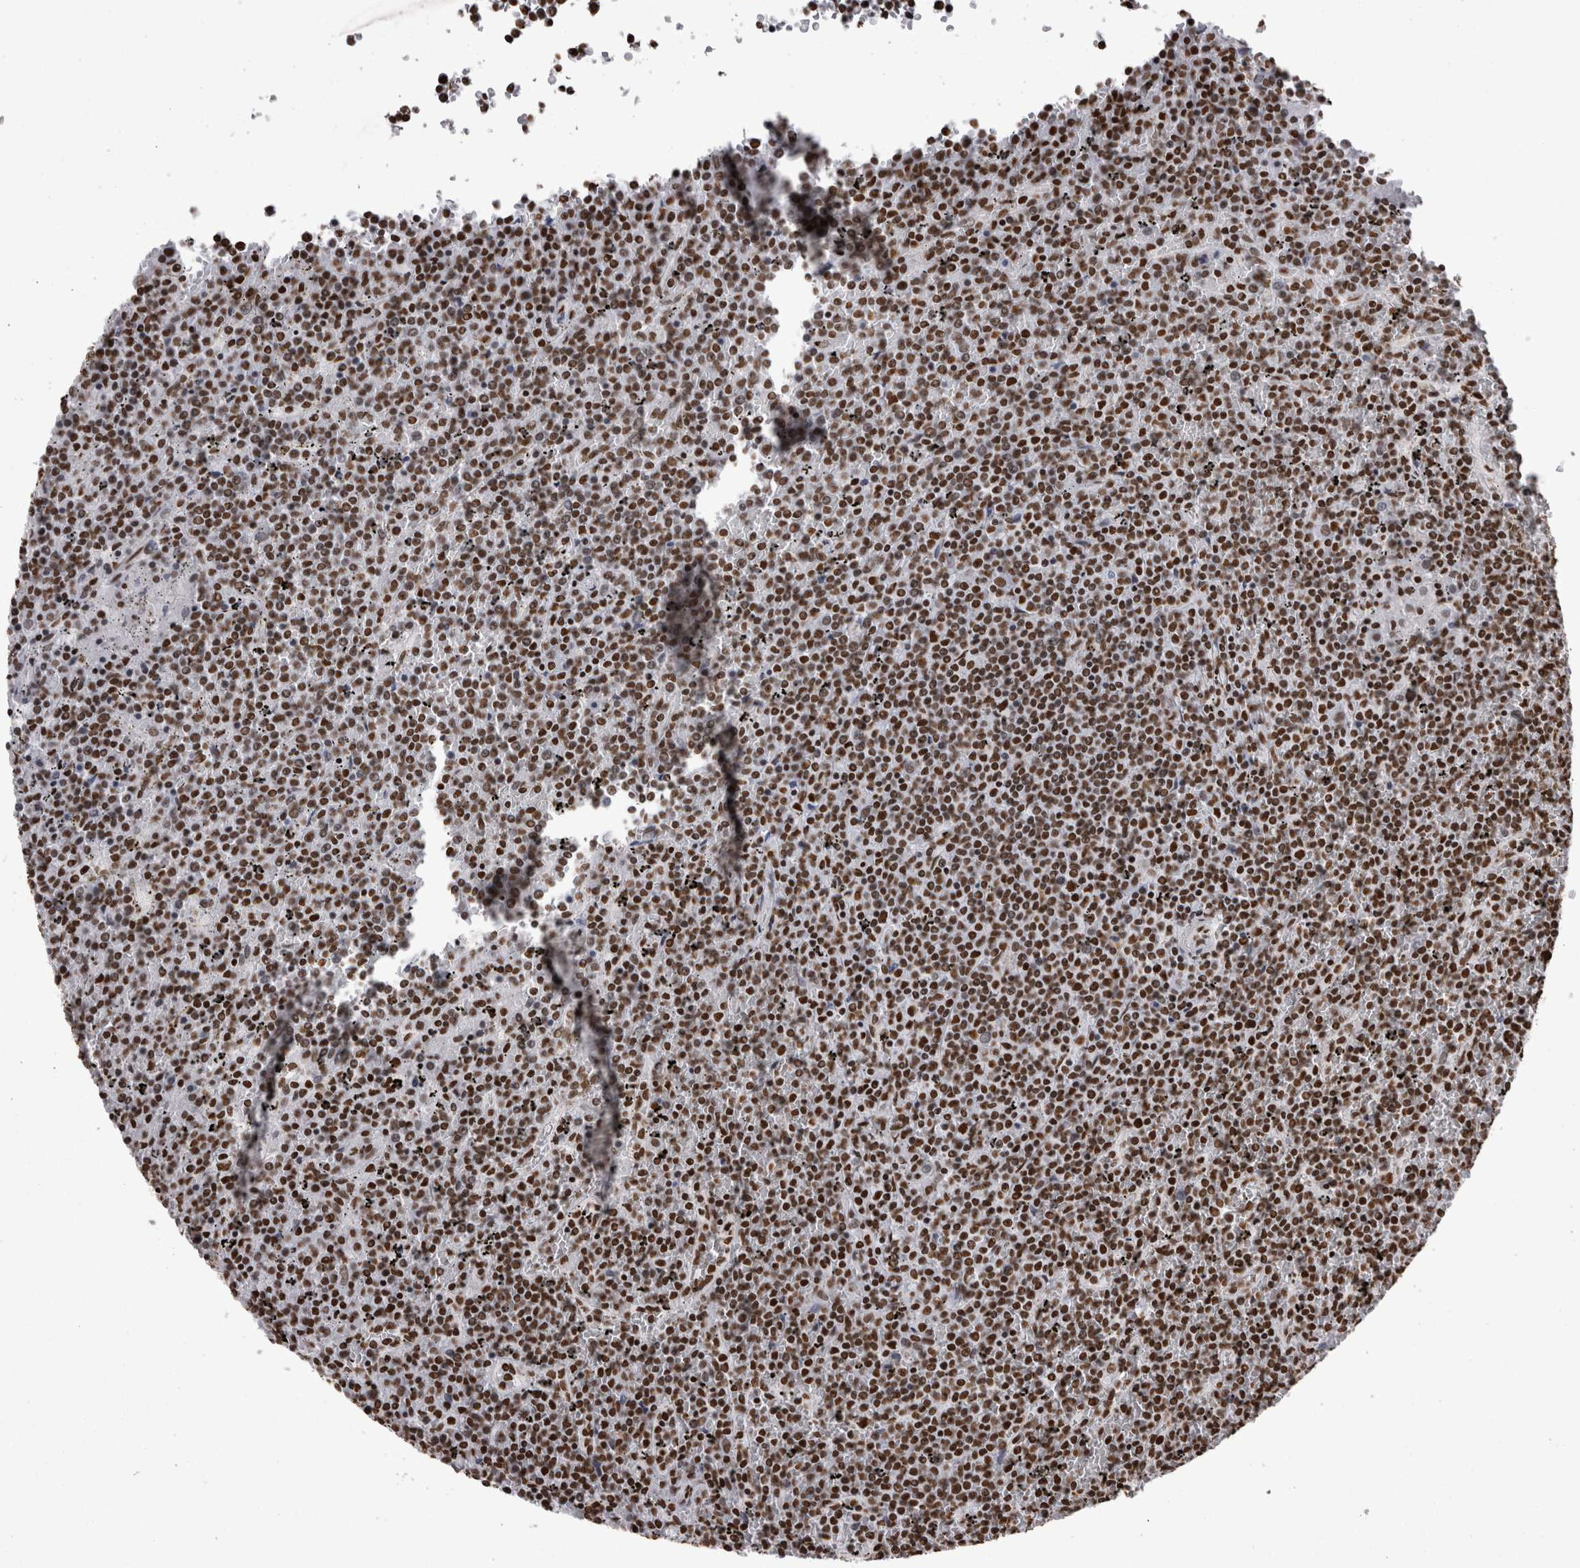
{"staining": {"intensity": "moderate", "quantity": ">75%", "location": "nuclear"}, "tissue": "lymphoma", "cell_type": "Tumor cells", "image_type": "cancer", "snomed": [{"axis": "morphology", "description": "Malignant lymphoma, non-Hodgkin's type, Low grade"}, {"axis": "topography", "description": "Spleen"}], "caption": "A brown stain labels moderate nuclear expression of a protein in low-grade malignant lymphoma, non-Hodgkin's type tumor cells.", "gene": "HNRNPM", "patient": {"sex": "female", "age": 19}}